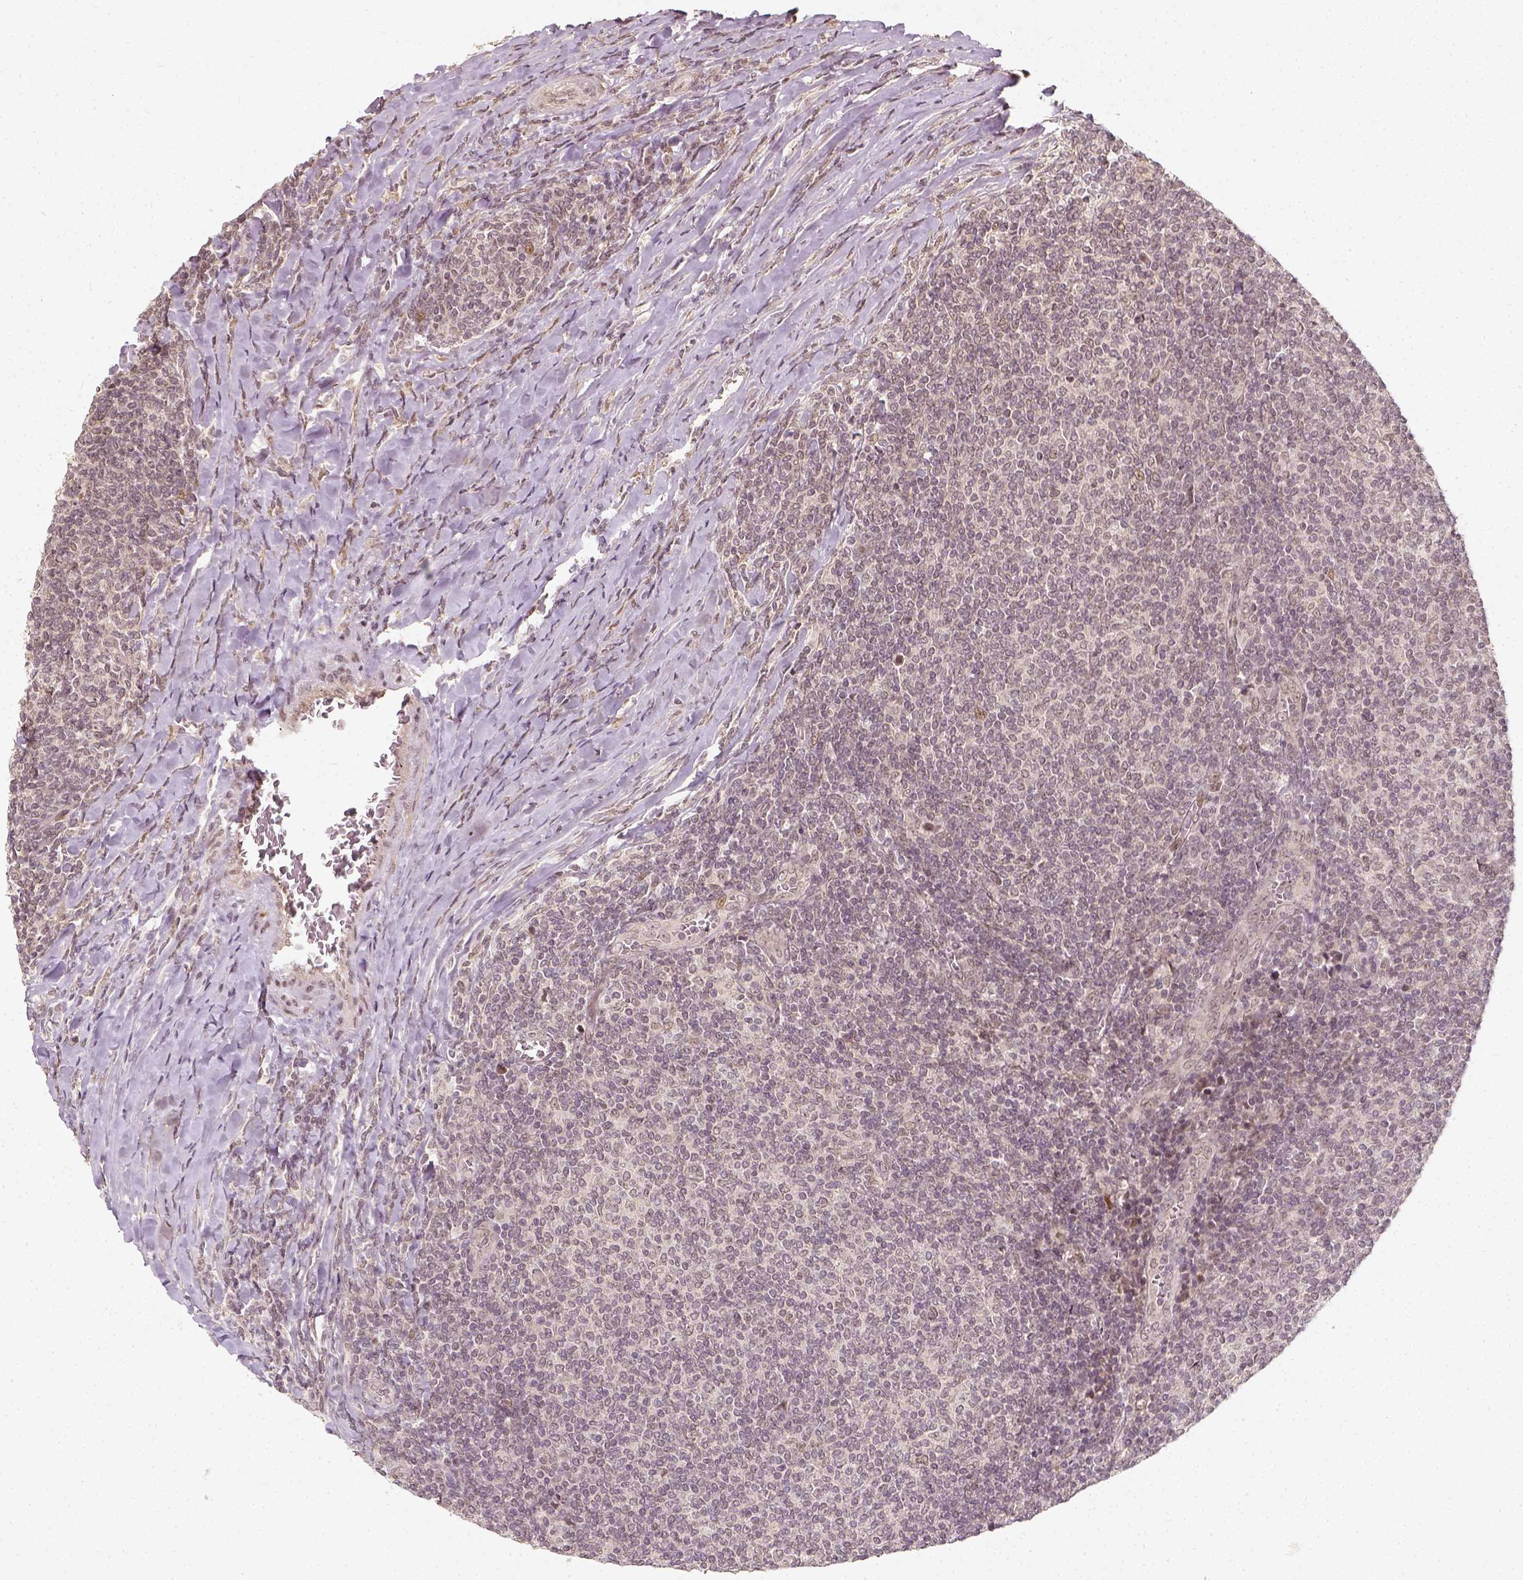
{"staining": {"intensity": "negative", "quantity": "none", "location": "none"}, "tissue": "lymphoma", "cell_type": "Tumor cells", "image_type": "cancer", "snomed": [{"axis": "morphology", "description": "Malignant lymphoma, non-Hodgkin's type, Low grade"}, {"axis": "topography", "description": "Lymph node"}], "caption": "There is no significant staining in tumor cells of lymphoma.", "gene": "ZMAT3", "patient": {"sex": "male", "age": 52}}